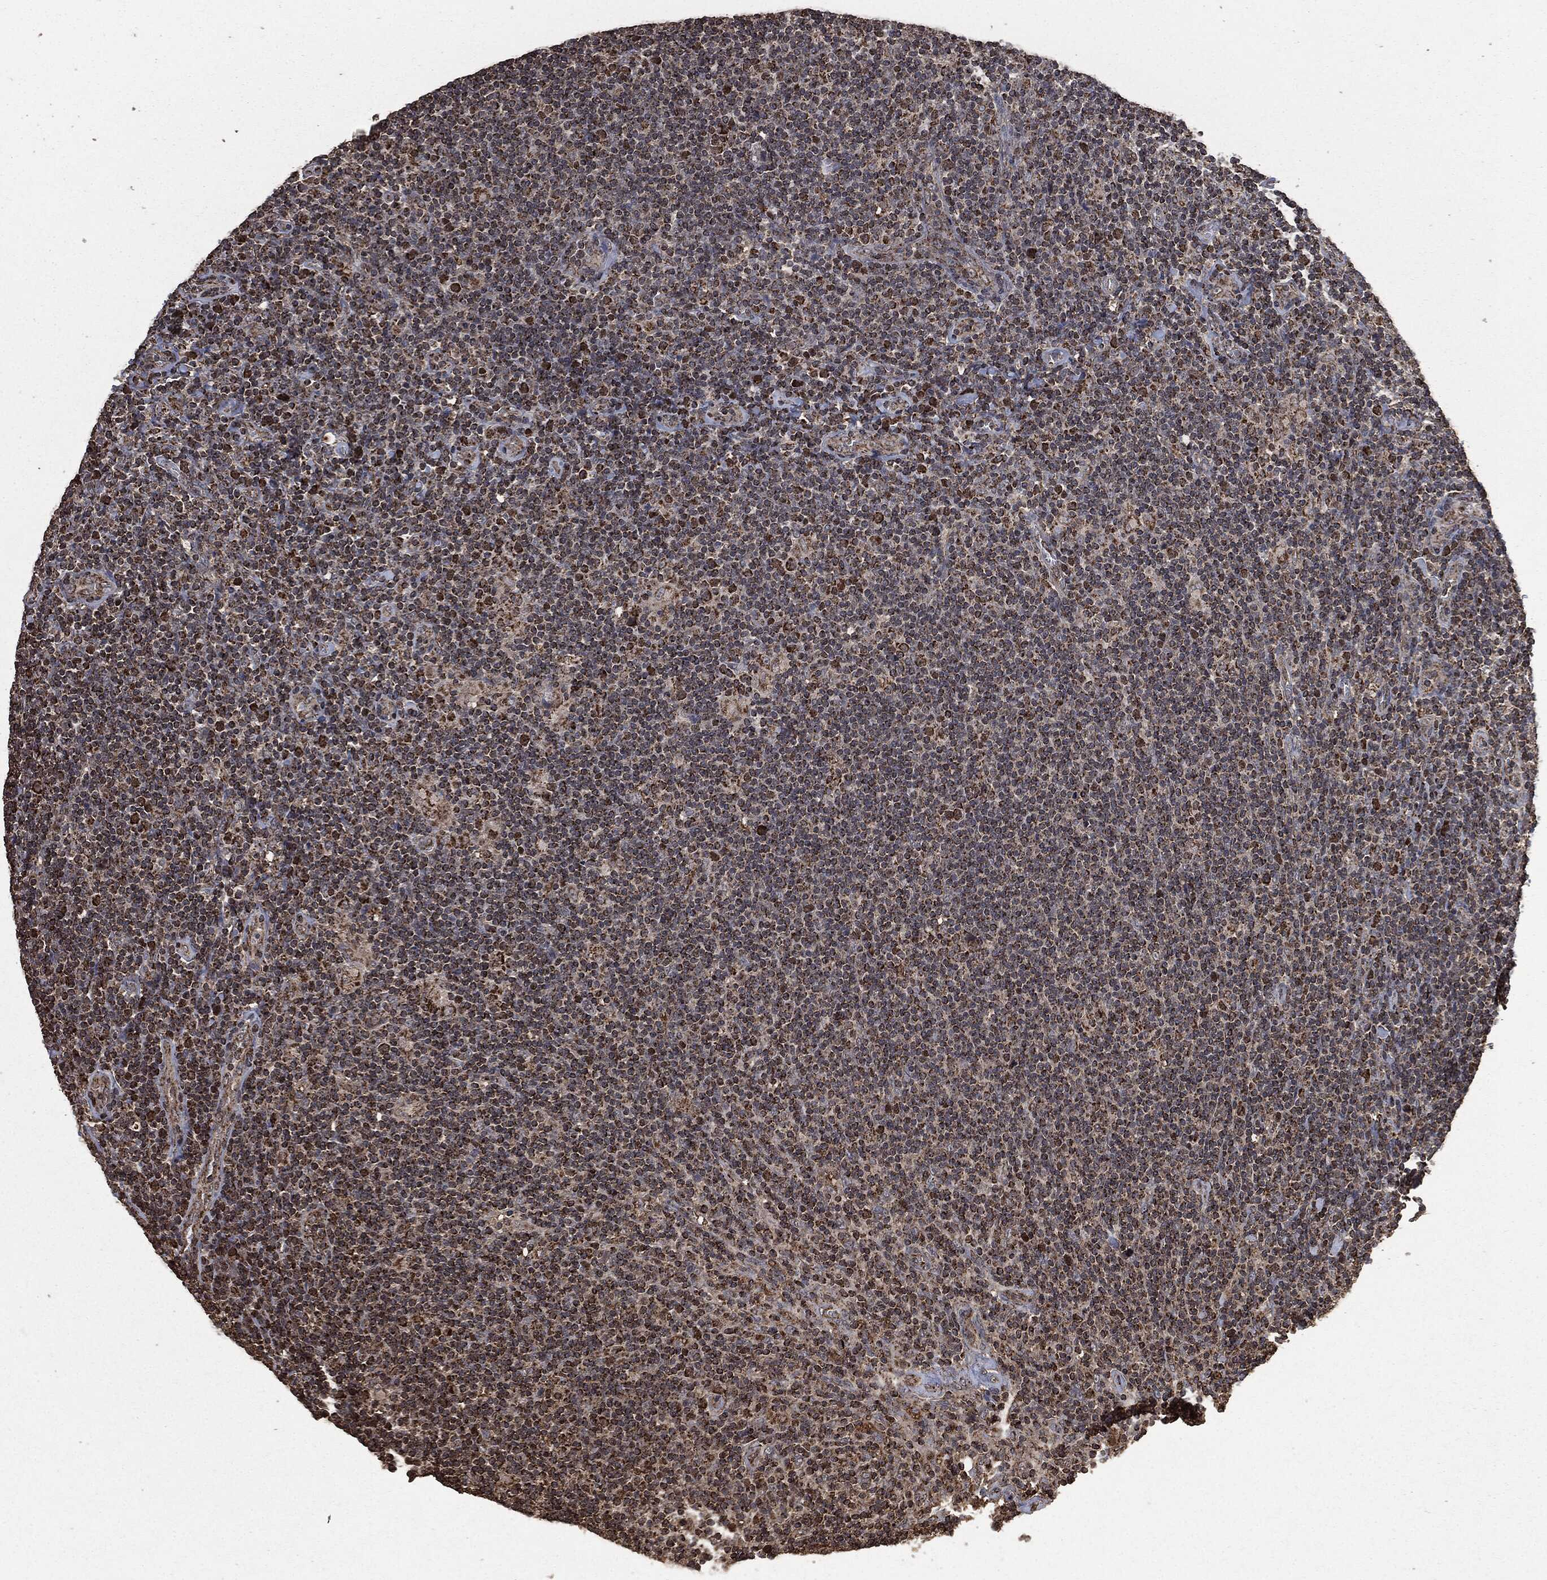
{"staining": {"intensity": "moderate", "quantity": ">75%", "location": "cytoplasmic/membranous"}, "tissue": "lymphoma", "cell_type": "Tumor cells", "image_type": "cancer", "snomed": [{"axis": "morphology", "description": "Hodgkin's disease, NOS"}, {"axis": "topography", "description": "Lymph node"}], "caption": "Immunohistochemistry (IHC) histopathology image of human Hodgkin's disease stained for a protein (brown), which displays medium levels of moderate cytoplasmic/membranous positivity in about >75% of tumor cells.", "gene": "LIG3", "patient": {"sex": "male", "age": 40}}